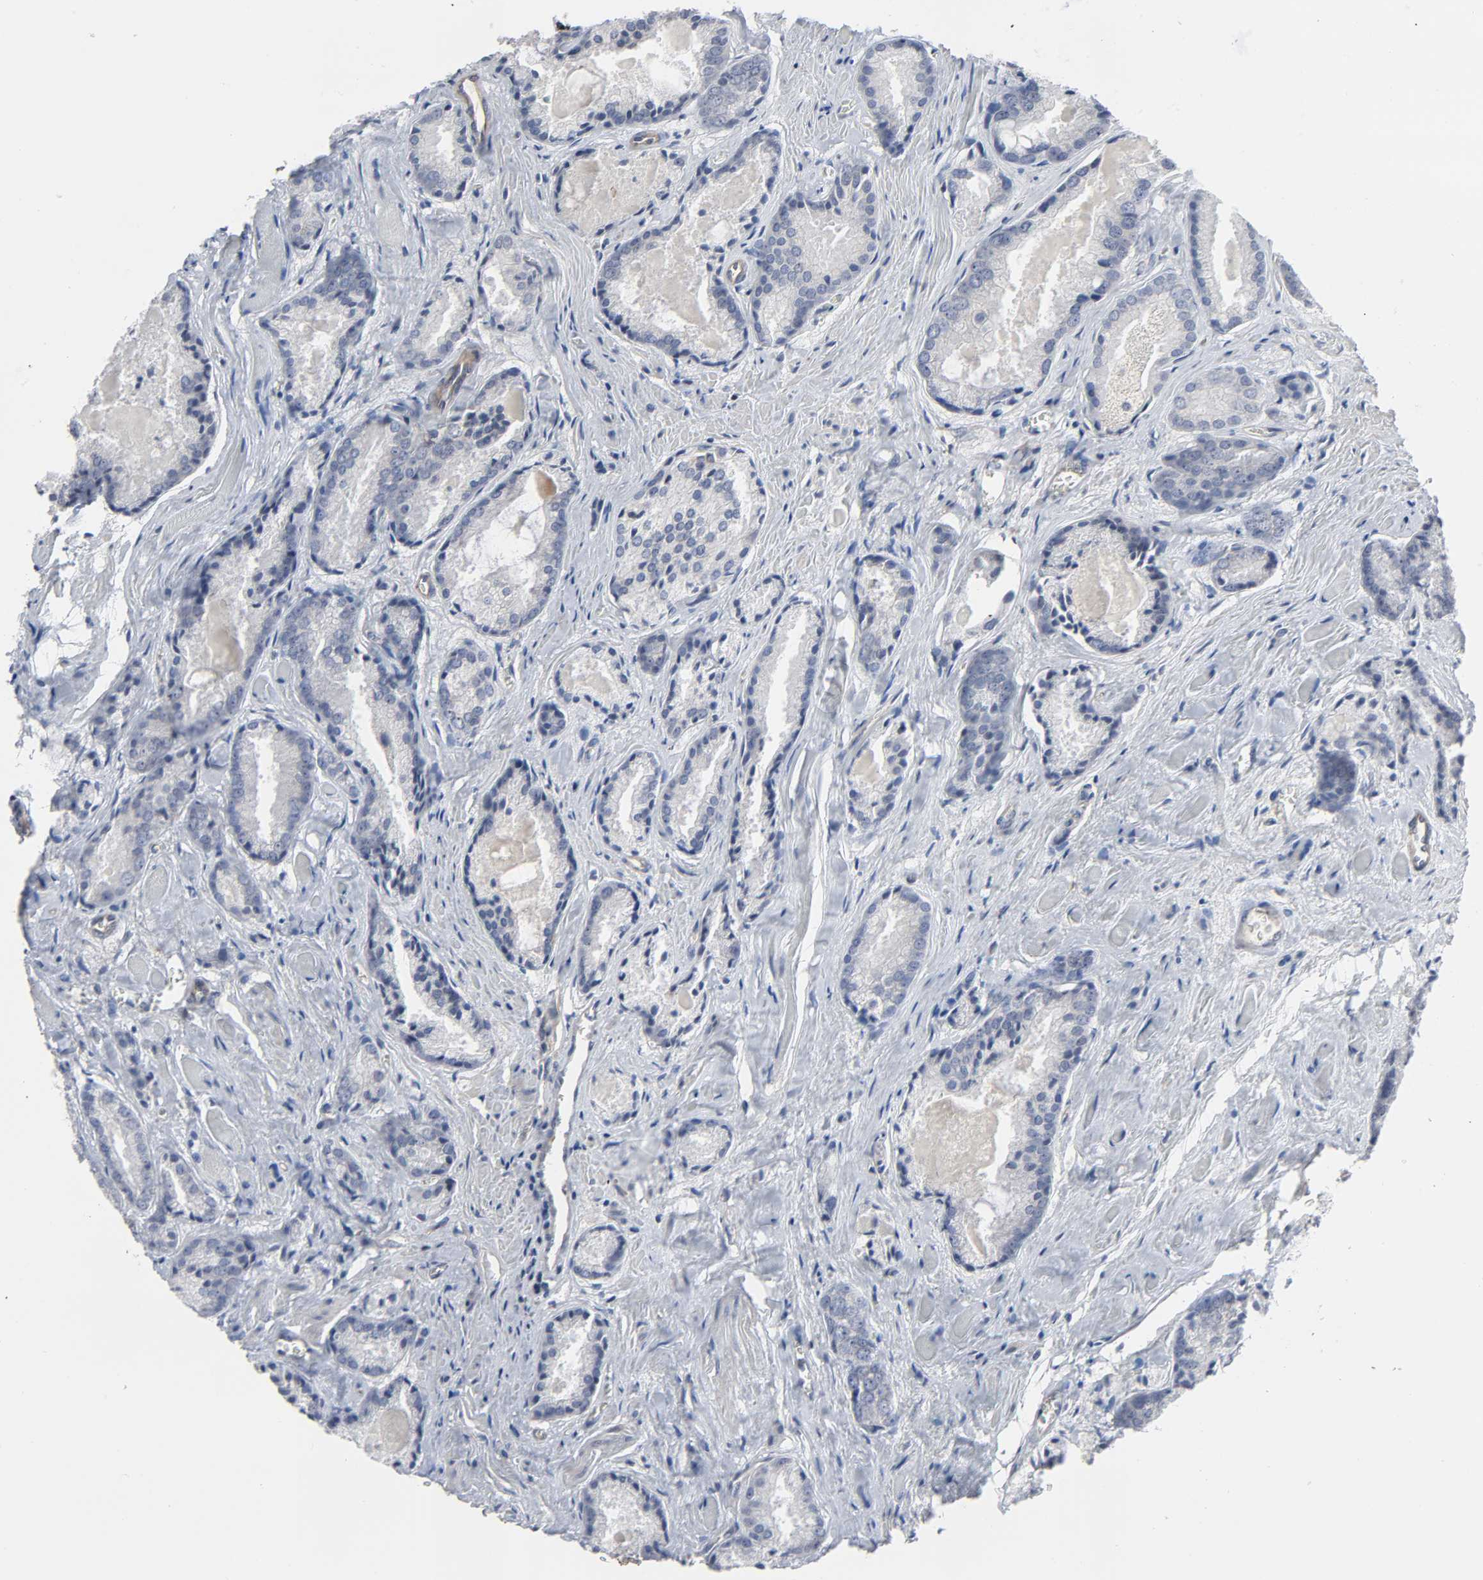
{"staining": {"intensity": "negative", "quantity": "none", "location": "none"}, "tissue": "prostate cancer", "cell_type": "Tumor cells", "image_type": "cancer", "snomed": [{"axis": "morphology", "description": "Adenocarcinoma, Low grade"}, {"axis": "topography", "description": "Prostate"}], "caption": "Low-grade adenocarcinoma (prostate) stained for a protein using IHC exhibits no positivity tumor cells.", "gene": "DDX10", "patient": {"sex": "male", "age": 64}}